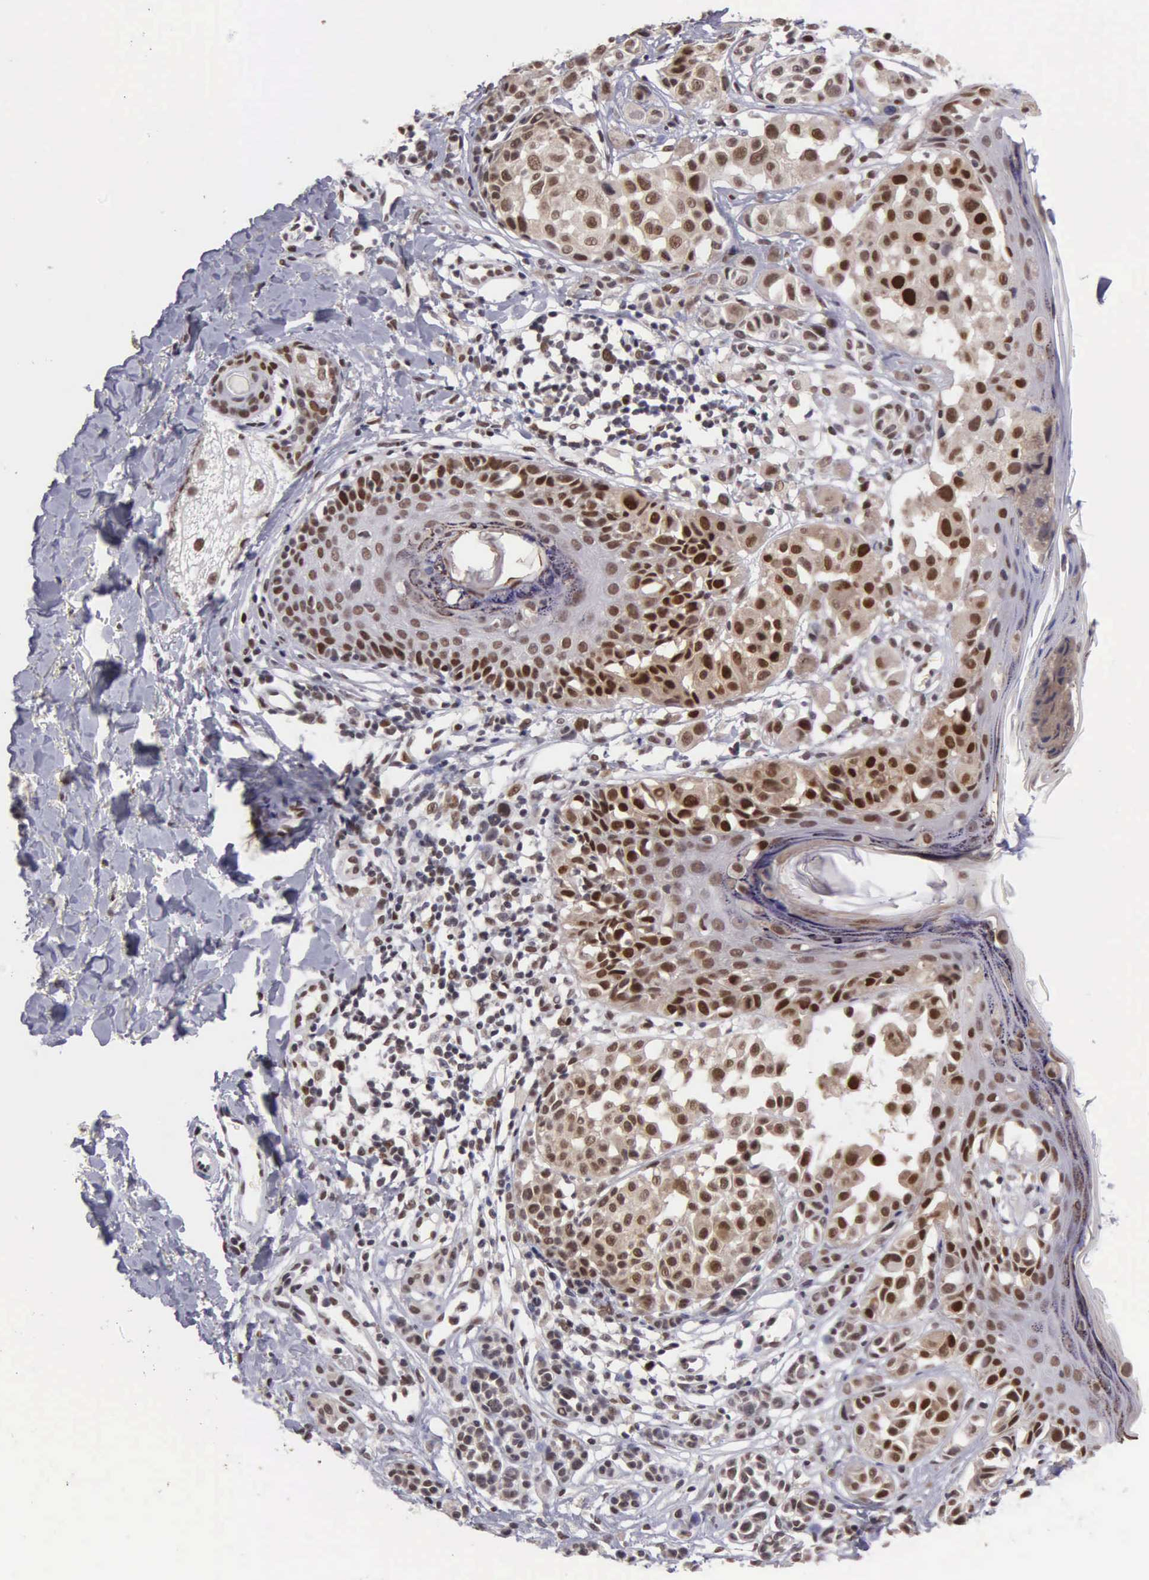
{"staining": {"intensity": "moderate", "quantity": ">75%", "location": "cytoplasmic/membranous,nuclear"}, "tissue": "melanoma", "cell_type": "Tumor cells", "image_type": "cancer", "snomed": [{"axis": "morphology", "description": "Malignant melanoma, NOS"}, {"axis": "topography", "description": "Skin"}], "caption": "Malignant melanoma stained for a protein reveals moderate cytoplasmic/membranous and nuclear positivity in tumor cells.", "gene": "UBR7", "patient": {"sex": "male", "age": 40}}